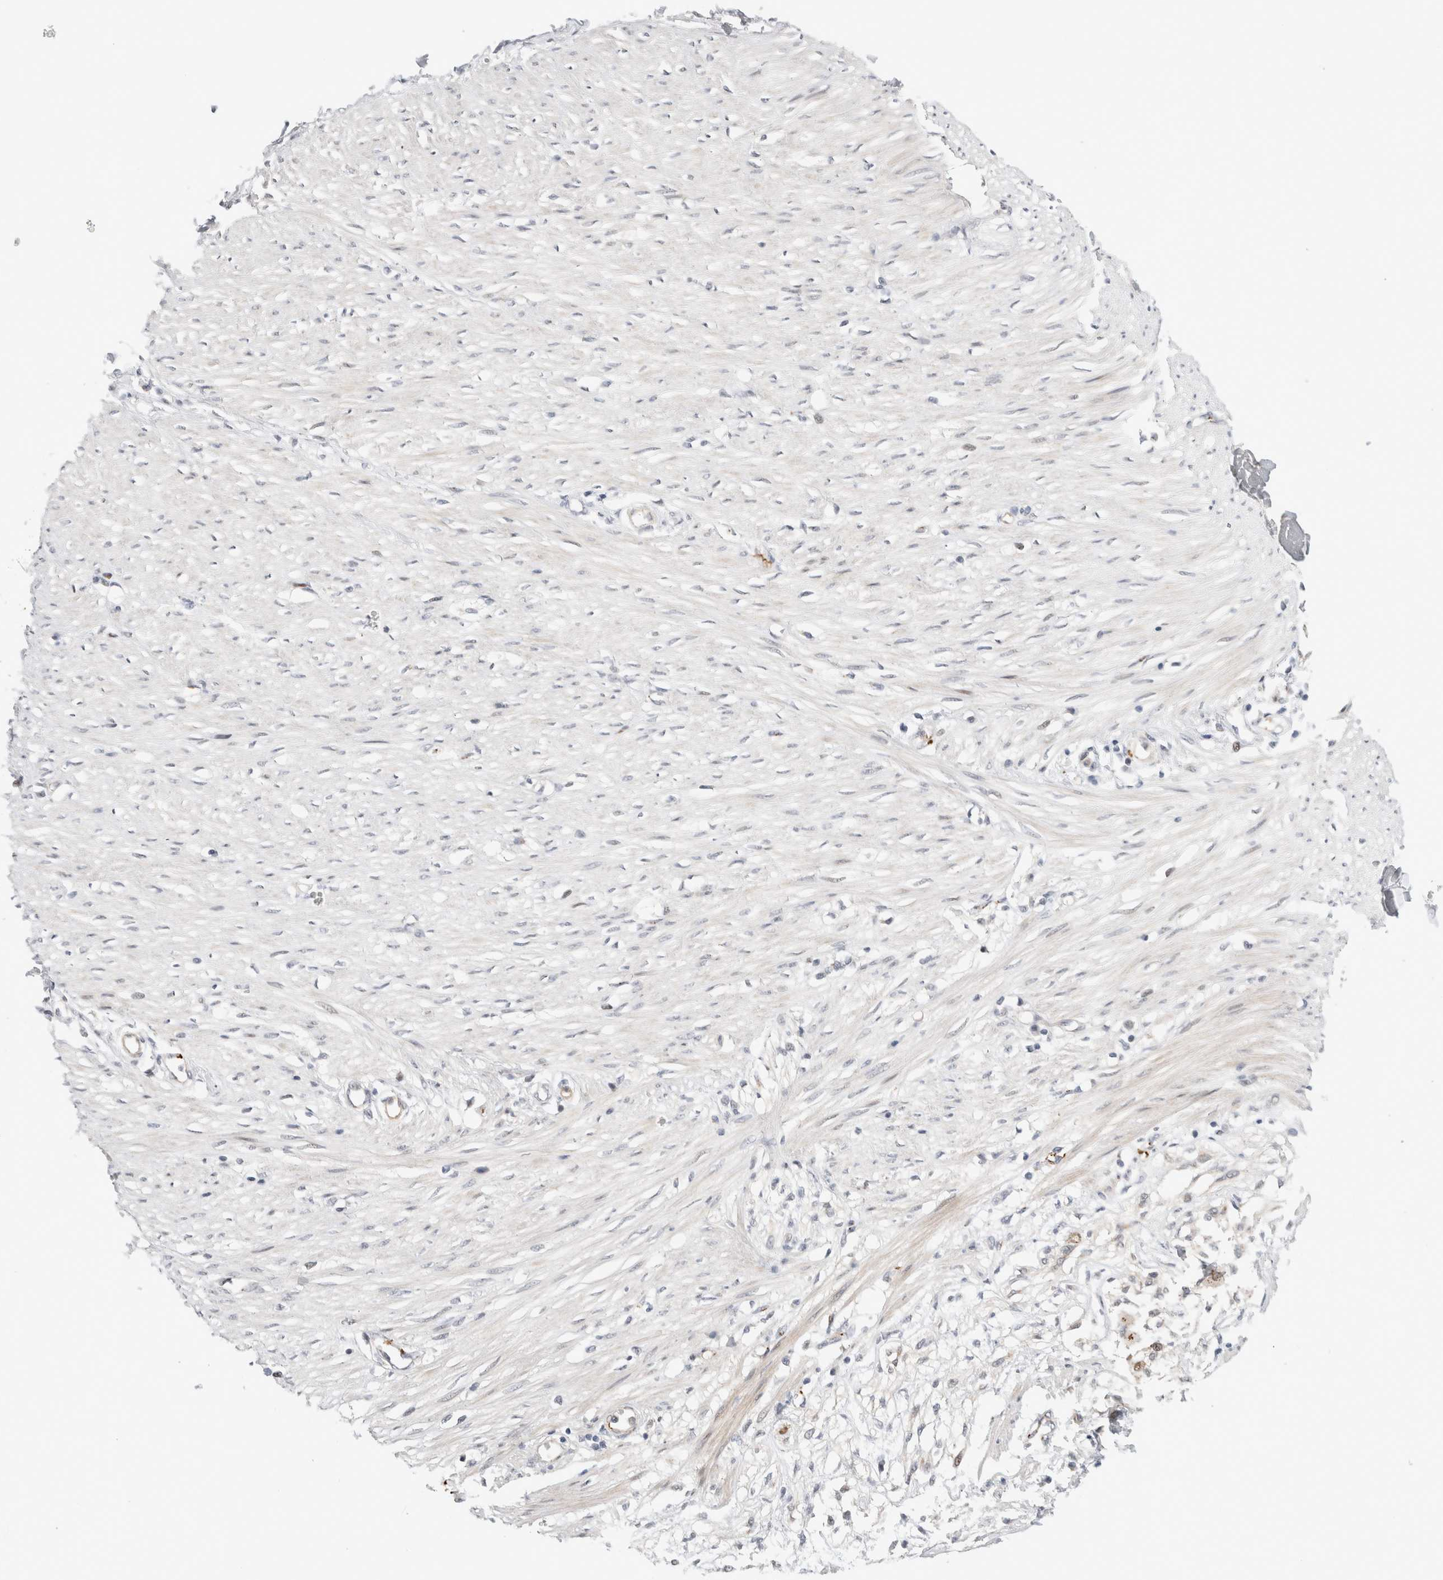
{"staining": {"intensity": "negative", "quantity": "none", "location": "none"}, "tissue": "adipose tissue", "cell_type": "Adipocytes", "image_type": "normal", "snomed": [{"axis": "morphology", "description": "Normal tissue, NOS"}, {"axis": "morphology", "description": "Adenocarcinoma, NOS"}, {"axis": "topography", "description": "Colon"}, {"axis": "topography", "description": "Peripheral nerve tissue"}], "caption": "Immunohistochemical staining of normal human adipose tissue demonstrates no significant positivity in adipocytes.", "gene": "VPS28", "patient": {"sex": "male", "age": 14}}